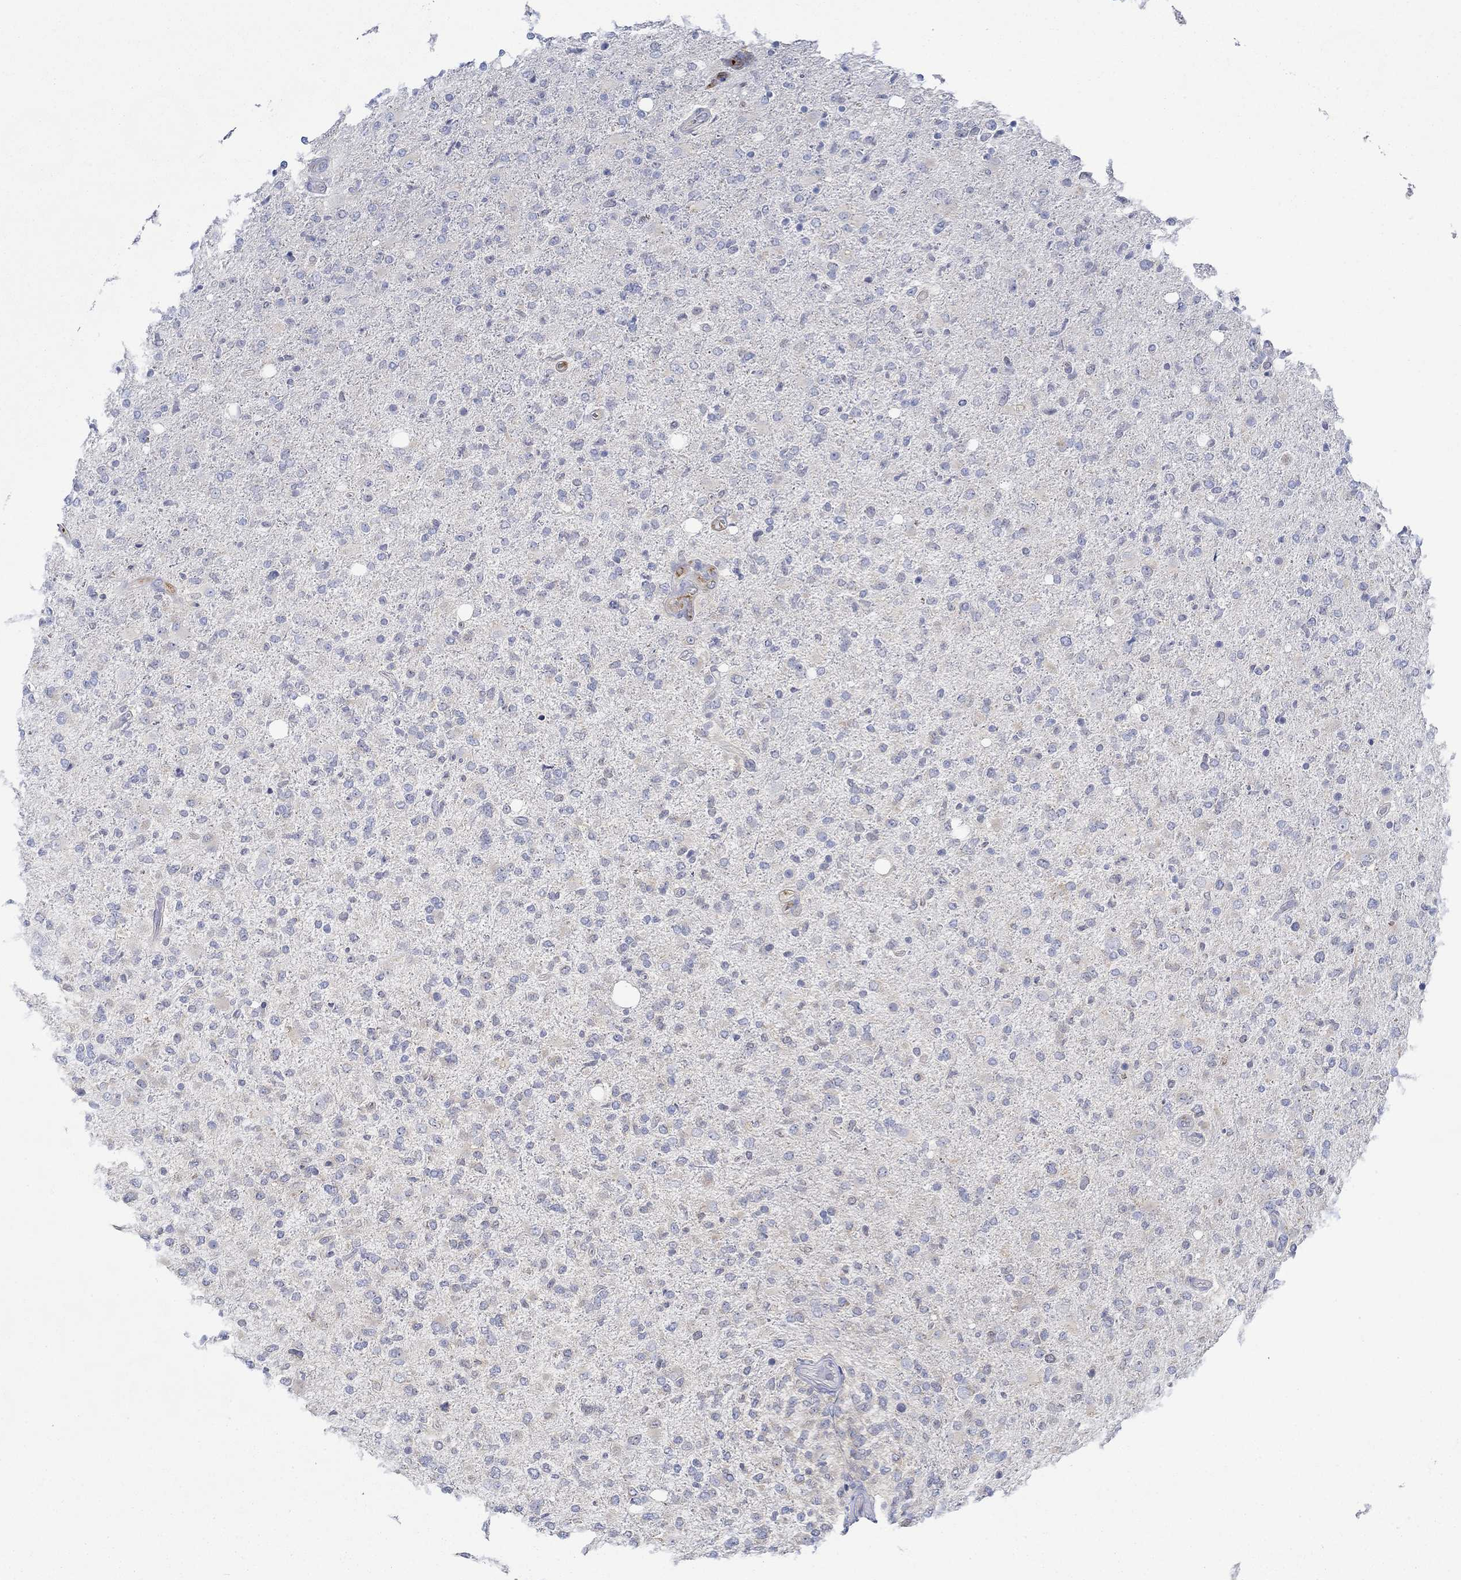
{"staining": {"intensity": "negative", "quantity": "none", "location": "none"}, "tissue": "glioma", "cell_type": "Tumor cells", "image_type": "cancer", "snomed": [{"axis": "morphology", "description": "Glioma, malignant, High grade"}, {"axis": "topography", "description": "Cerebral cortex"}], "caption": "This is an immunohistochemistry photomicrograph of human malignant glioma (high-grade). There is no positivity in tumor cells.", "gene": "SLC27A3", "patient": {"sex": "male", "age": 70}}